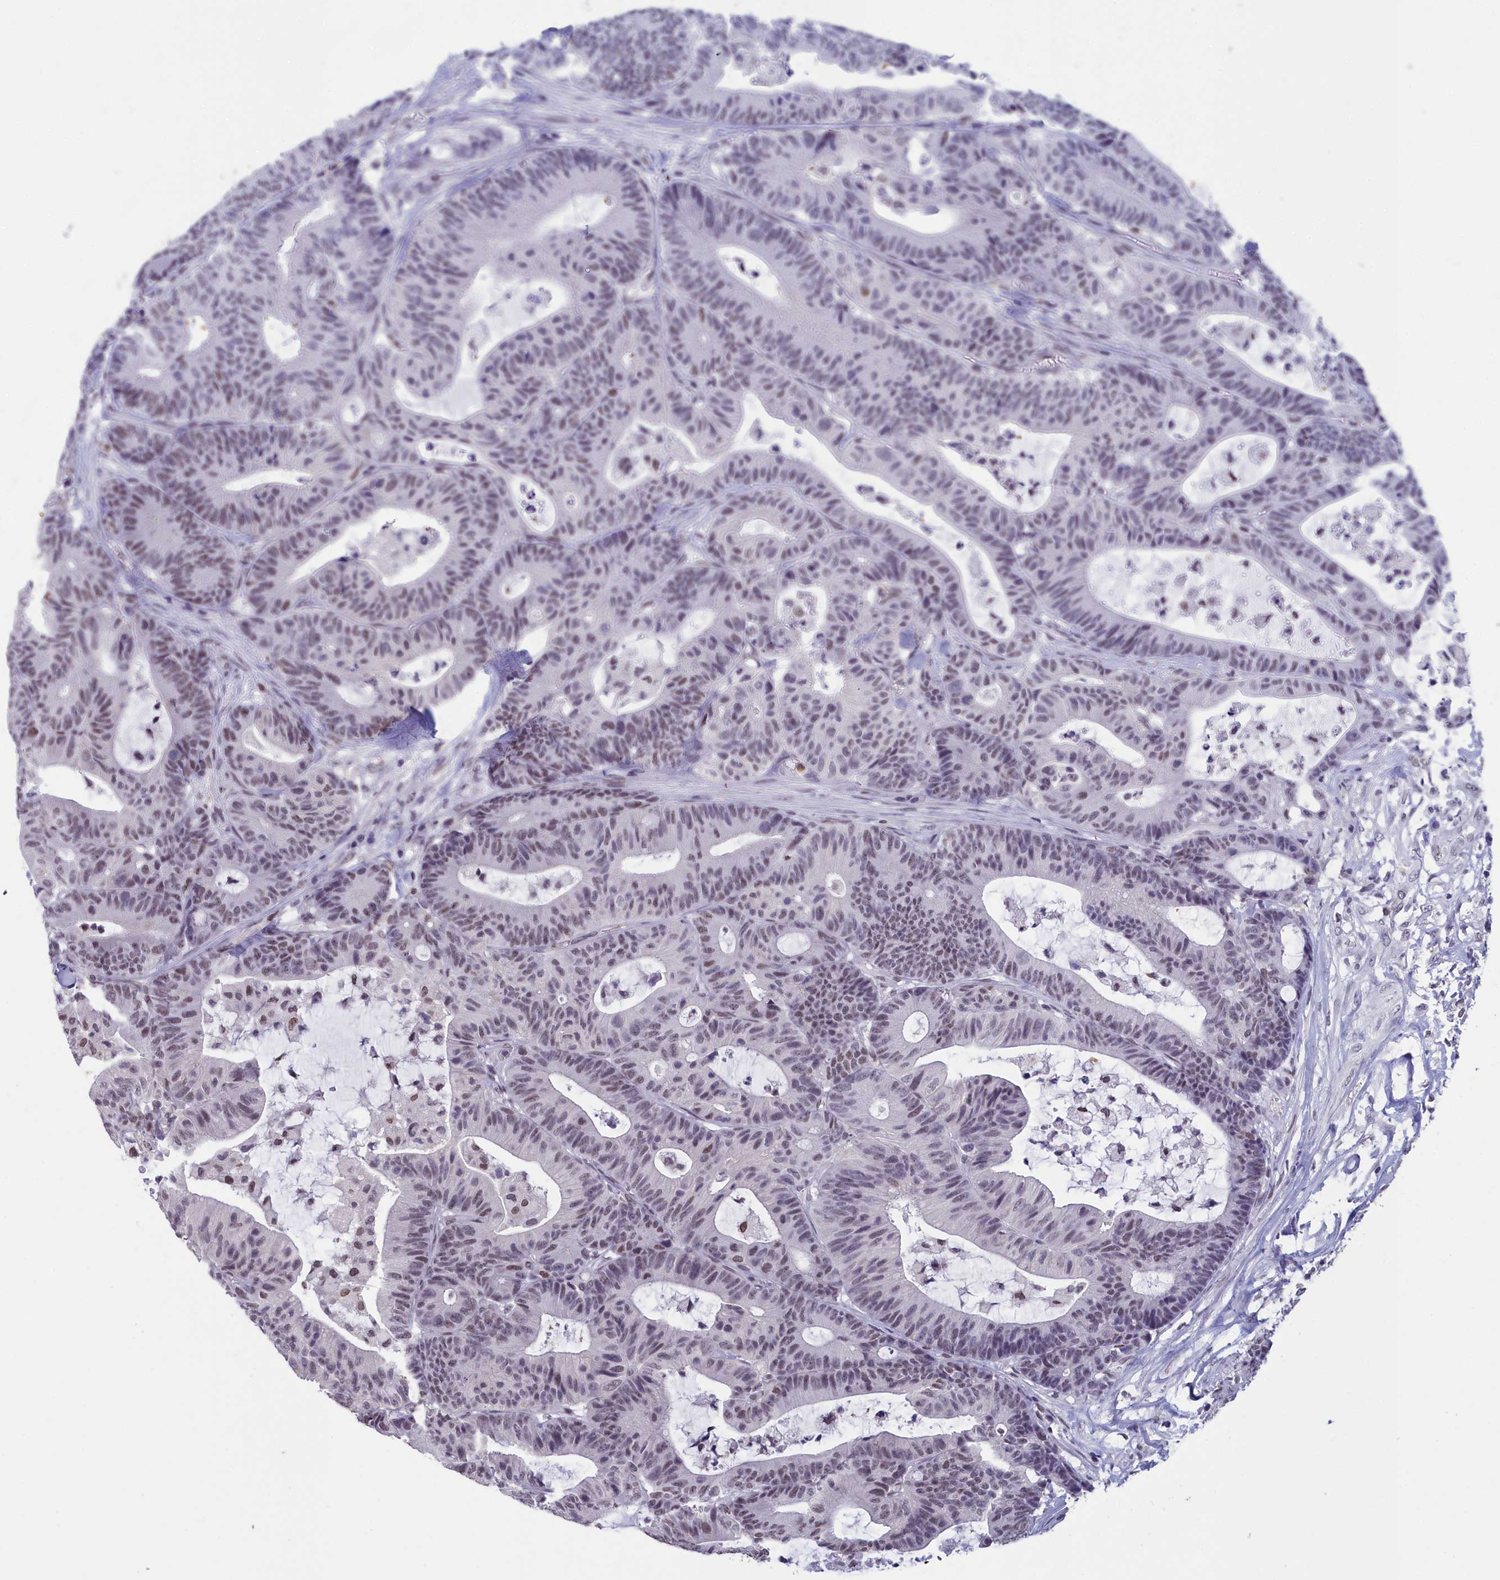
{"staining": {"intensity": "weak", "quantity": "25%-75%", "location": "nuclear"}, "tissue": "colorectal cancer", "cell_type": "Tumor cells", "image_type": "cancer", "snomed": [{"axis": "morphology", "description": "Adenocarcinoma, NOS"}, {"axis": "topography", "description": "Colon"}], "caption": "Adenocarcinoma (colorectal) stained with a protein marker reveals weak staining in tumor cells.", "gene": "CCDC97", "patient": {"sex": "female", "age": 84}}